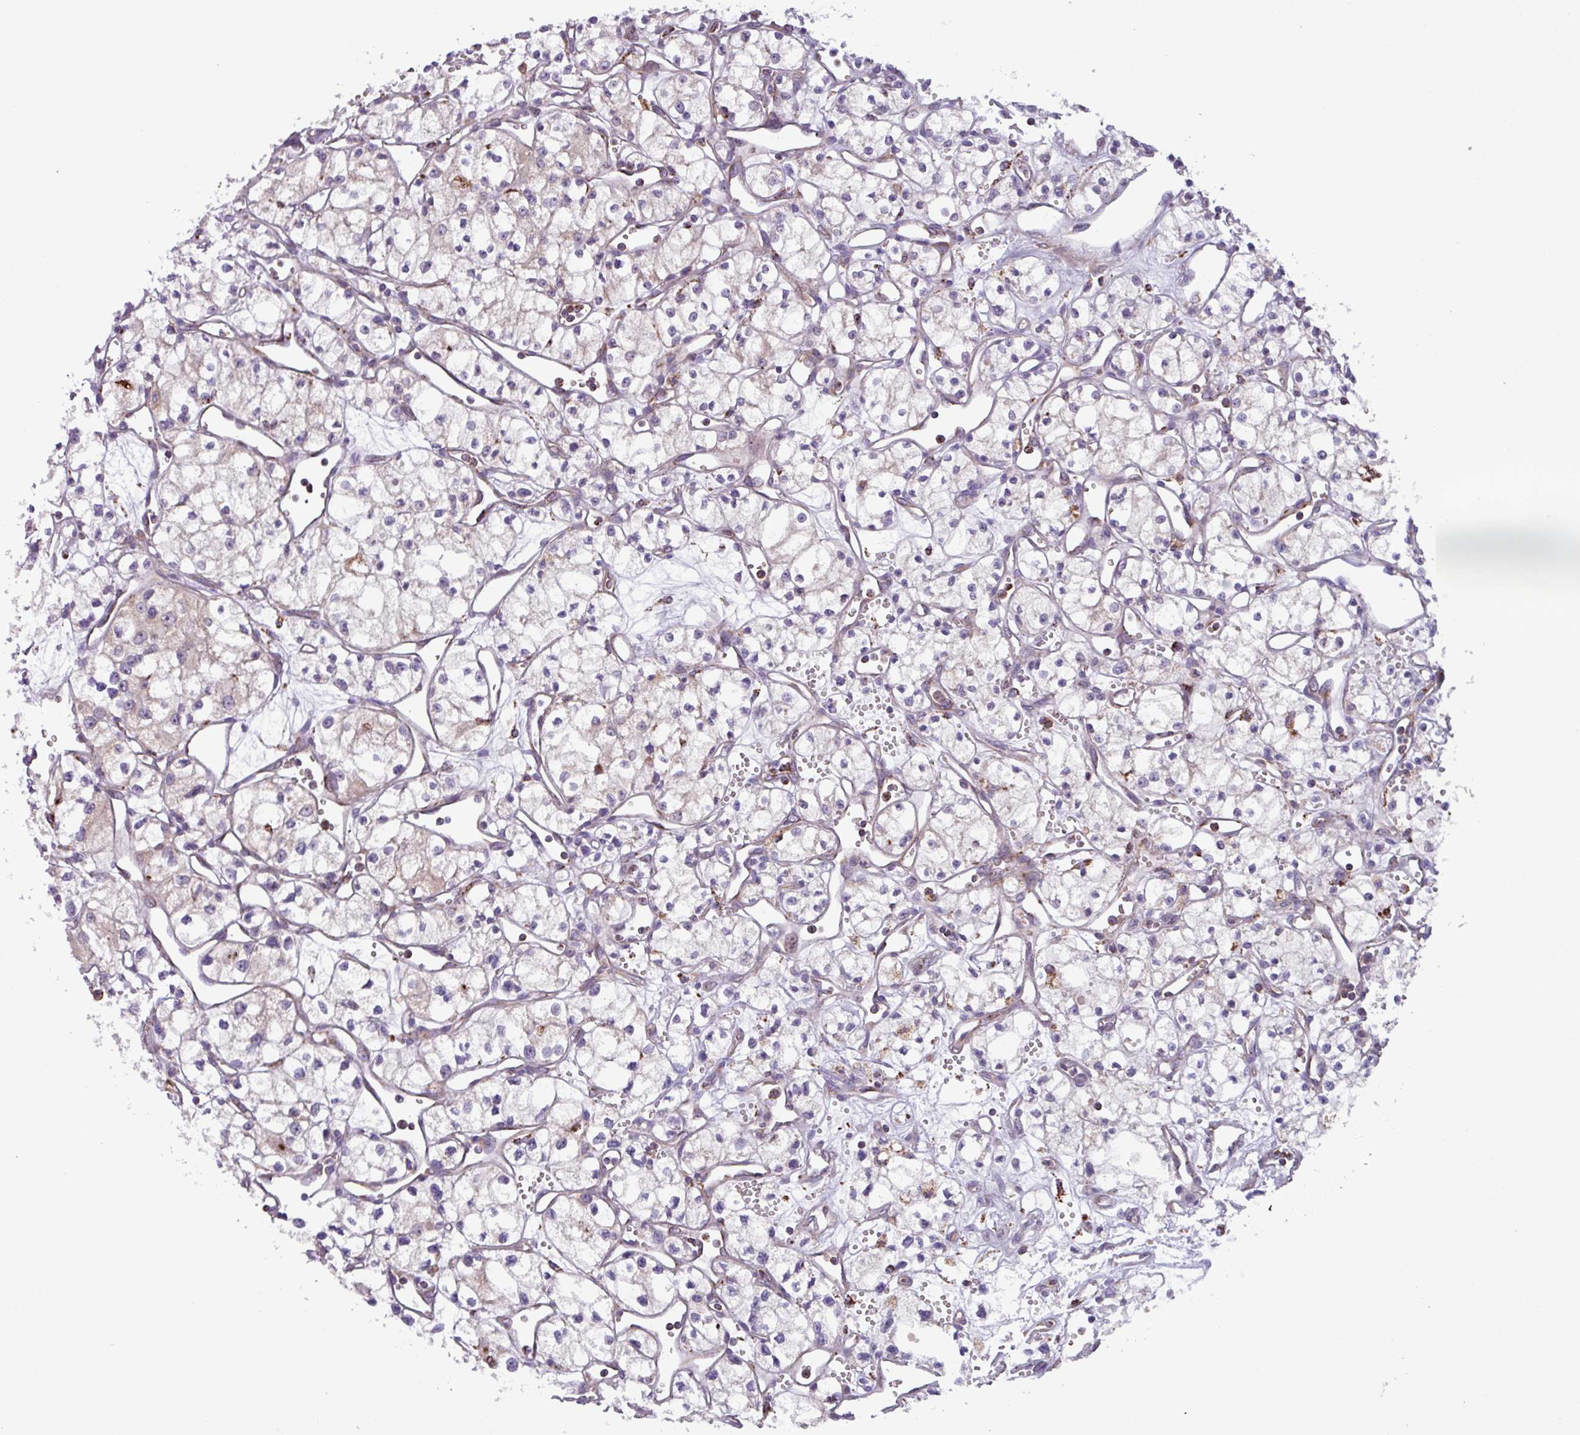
{"staining": {"intensity": "negative", "quantity": "none", "location": "none"}, "tissue": "renal cancer", "cell_type": "Tumor cells", "image_type": "cancer", "snomed": [{"axis": "morphology", "description": "Adenocarcinoma, NOS"}, {"axis": "topography", "description": "Kidney"}], "caption": "IHC micrograph of neoplastic tissue: renal cancer stained with DAB demonstrates no significant protein staining in tumor cells.", "gene": "AKIRIN1", "patient": {"sex": "male", "age": 59}}